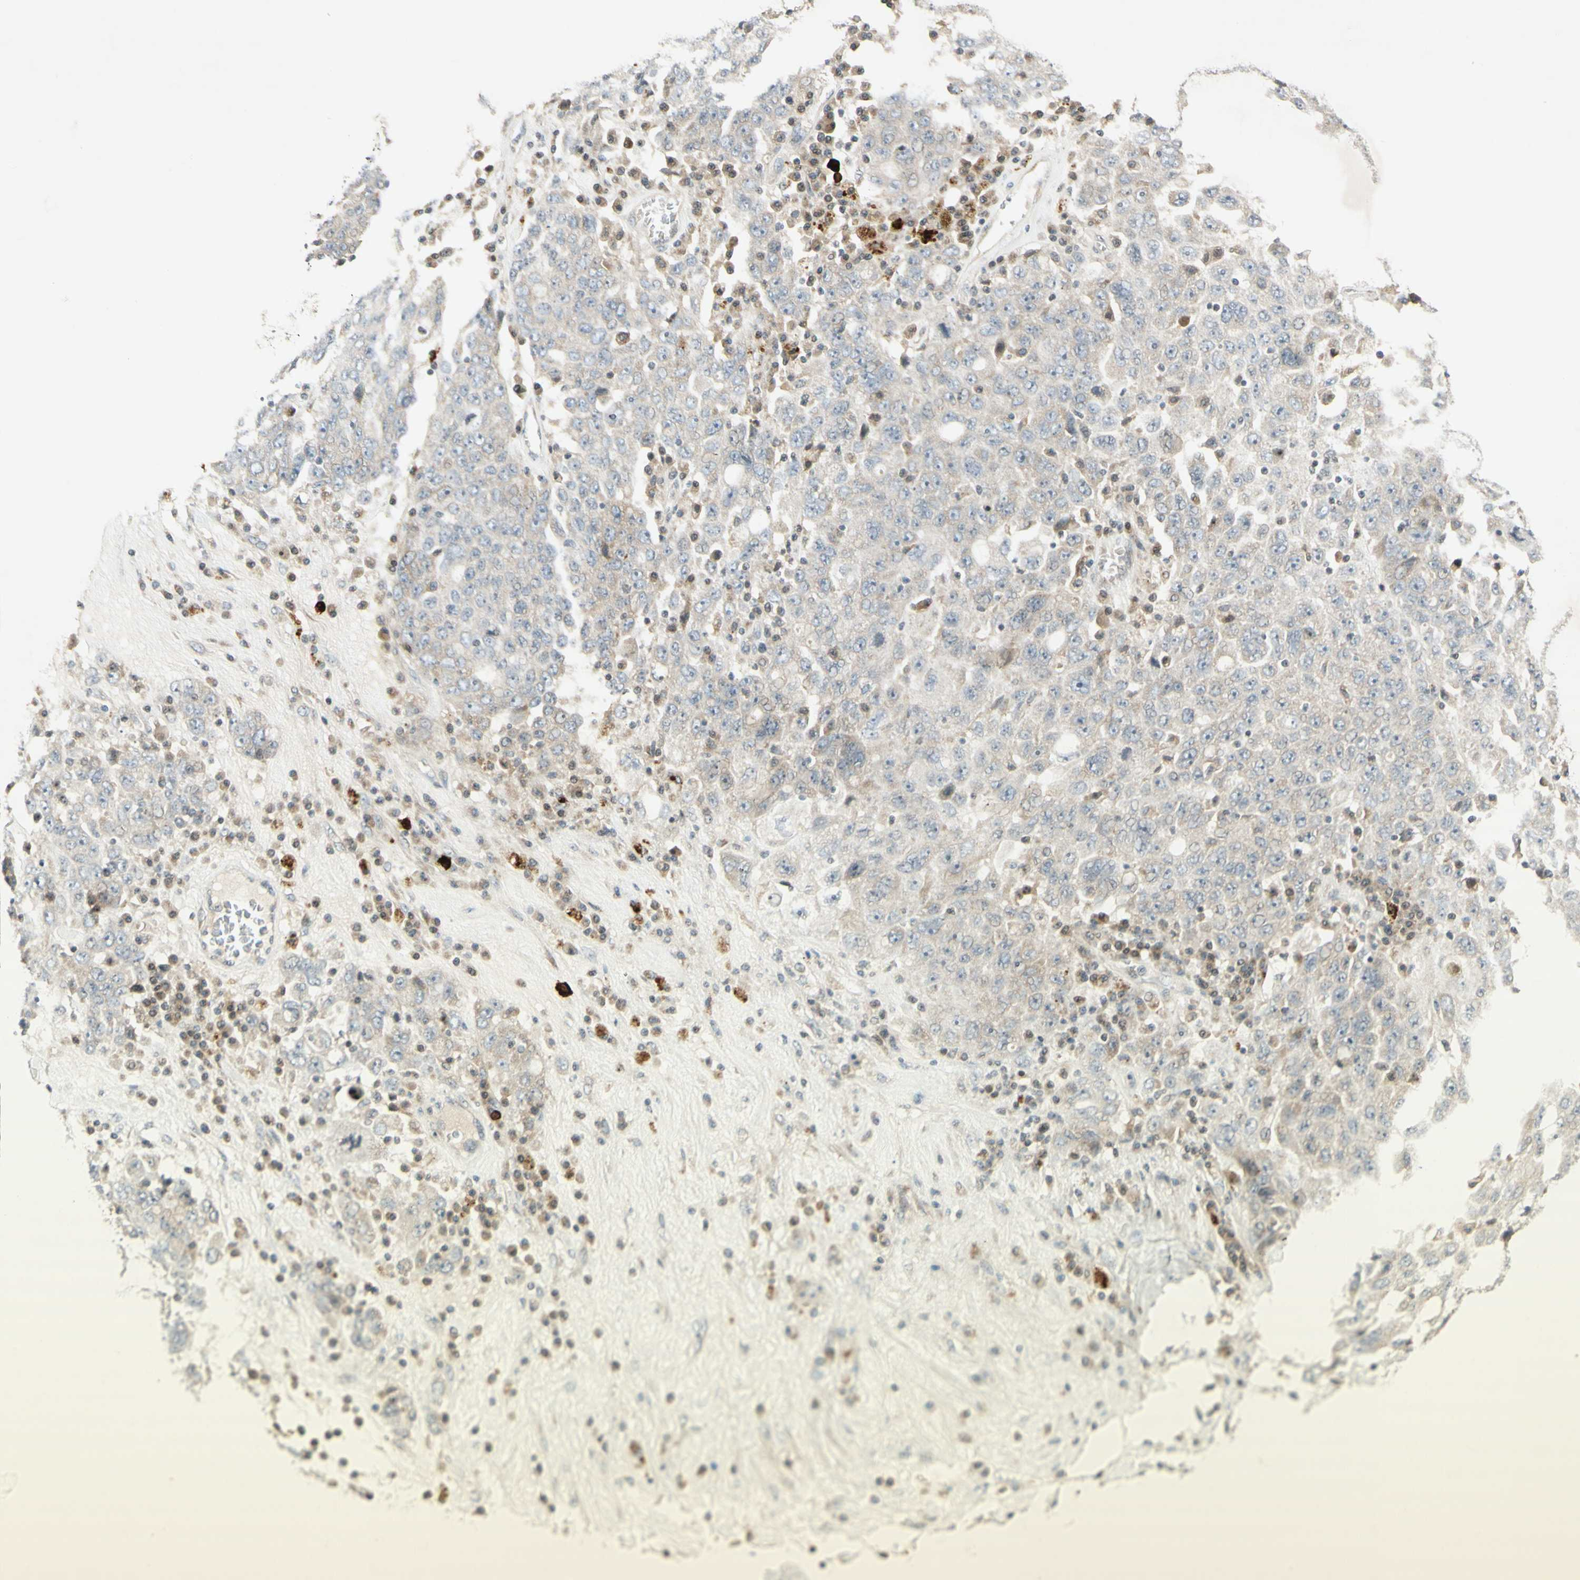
{"staining": {"intensity": "weak", "quantity": "25%-75%", "location": "cytoplasmic/membranous"}, "tissue": "ovarian cancer", "cell_type": "Tumor cells", "image_type": "cancer", "snomed": [{"axis": "morphology", "description": "Carcinoma, endometroid"}, {"axis": "topography", "description": "Ovary"}], "caption": "The histopathology image reveals a brown stain indicating the presence of a protein in the cytoplasmic/membranous of tumor cells in ovarian endometroid carcinoma. The staining is performed using DAB (3,3'-diaminobenzidine) brown chromogen to label protein expression. The nuclei are counter-stained blue using hematoxylin.", "gene": "ETF1", "patient": {"sex": "female", "age": 62}}